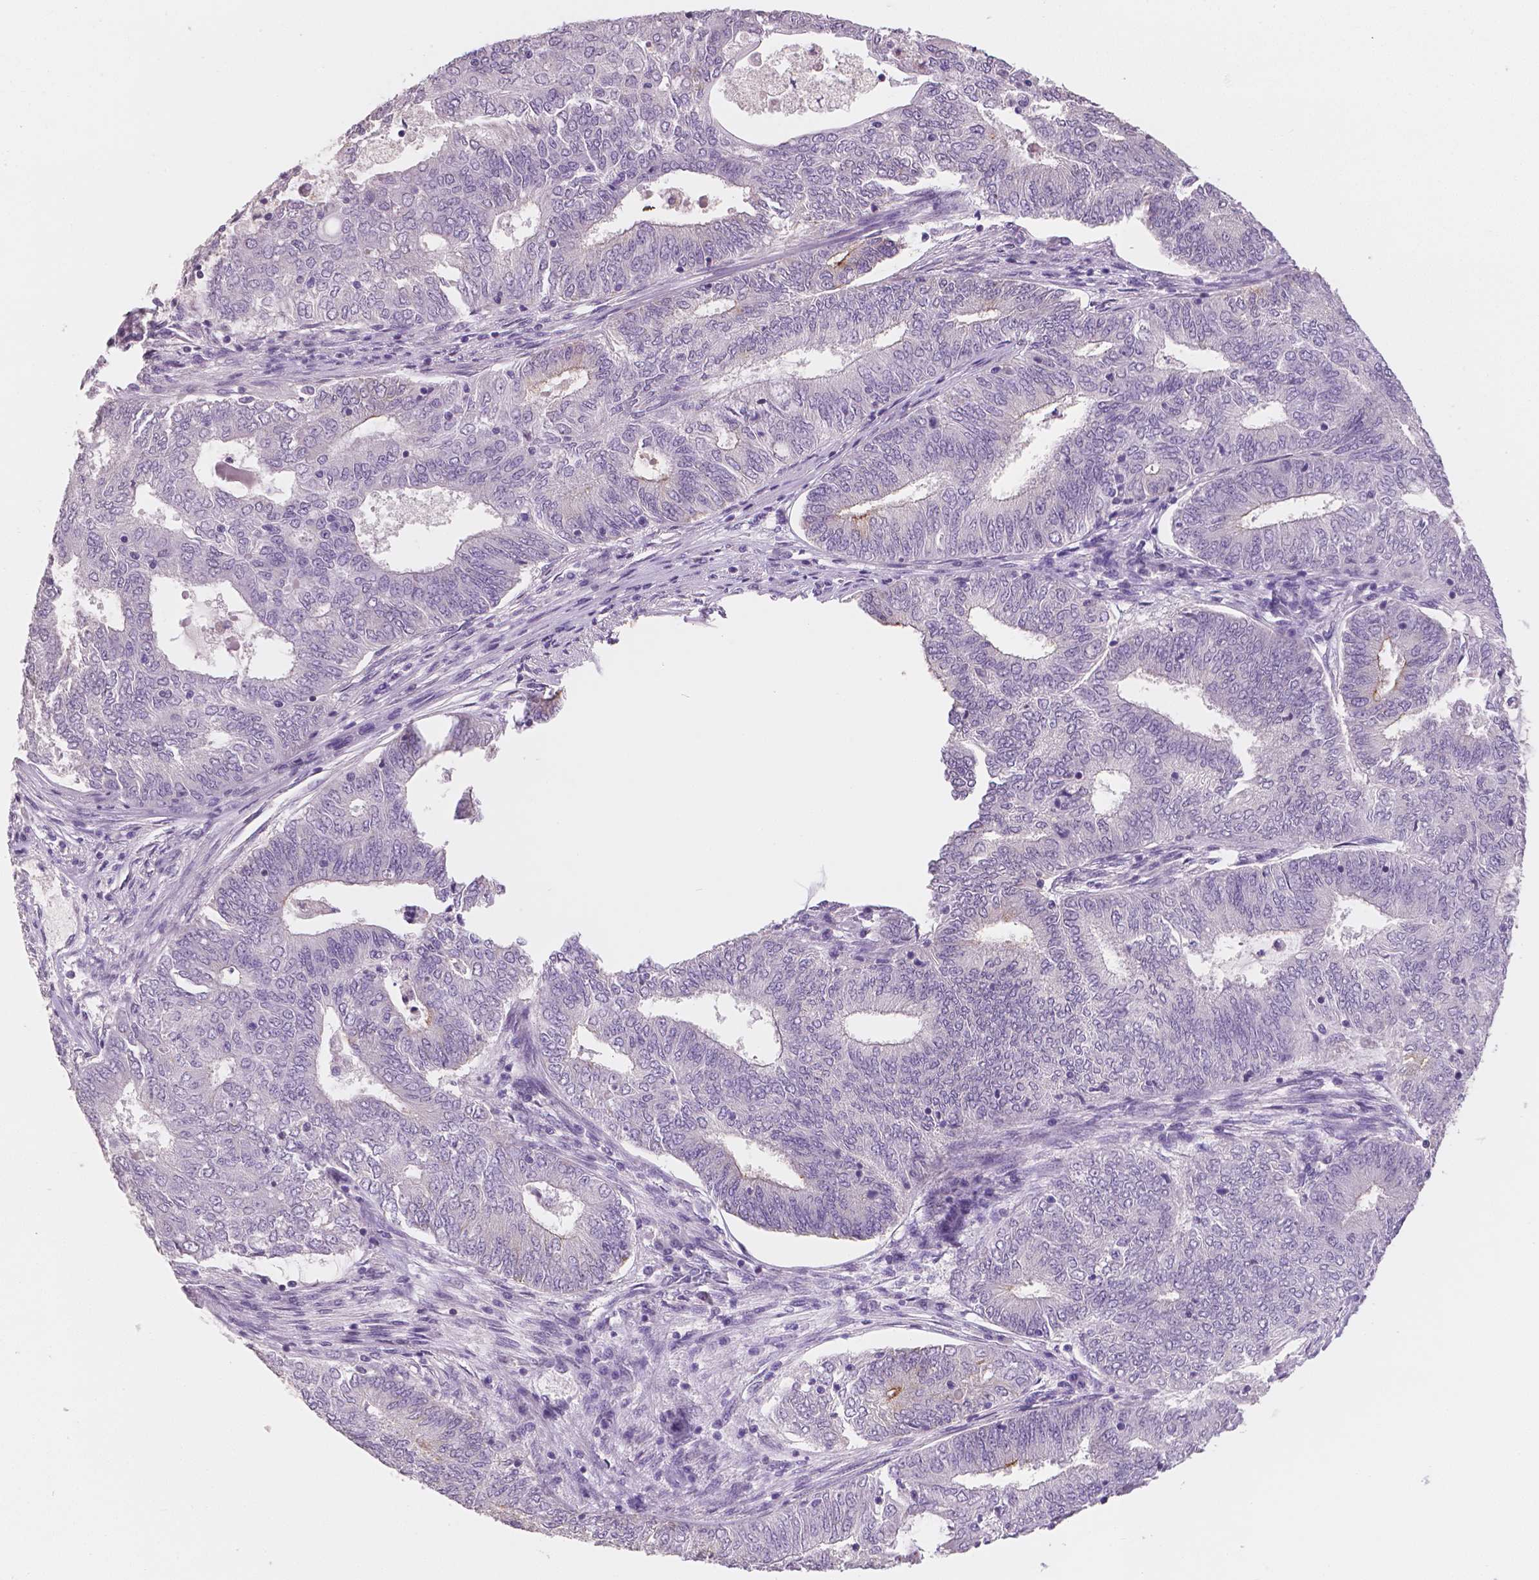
{"staining": {"intensity": "weak", "quantity": "<25%", "location": "cytoplasmic/membranous"}, "tissue": "endometrial cancer", "cell_type": "Tumor cells", "image_type": "cancer", "snomed": [{"axis": "morphology", "description": "Adenocarcinoma, NOS"}, {"axis": "topography", "description": "Endometrium"}], "caption": "Immunohistochemistry (IHC) of human endometrial cancer shows no staining in tumor cells.", "gene": "TSPAN7", "patient": {"sex": "female", "age": 62}}